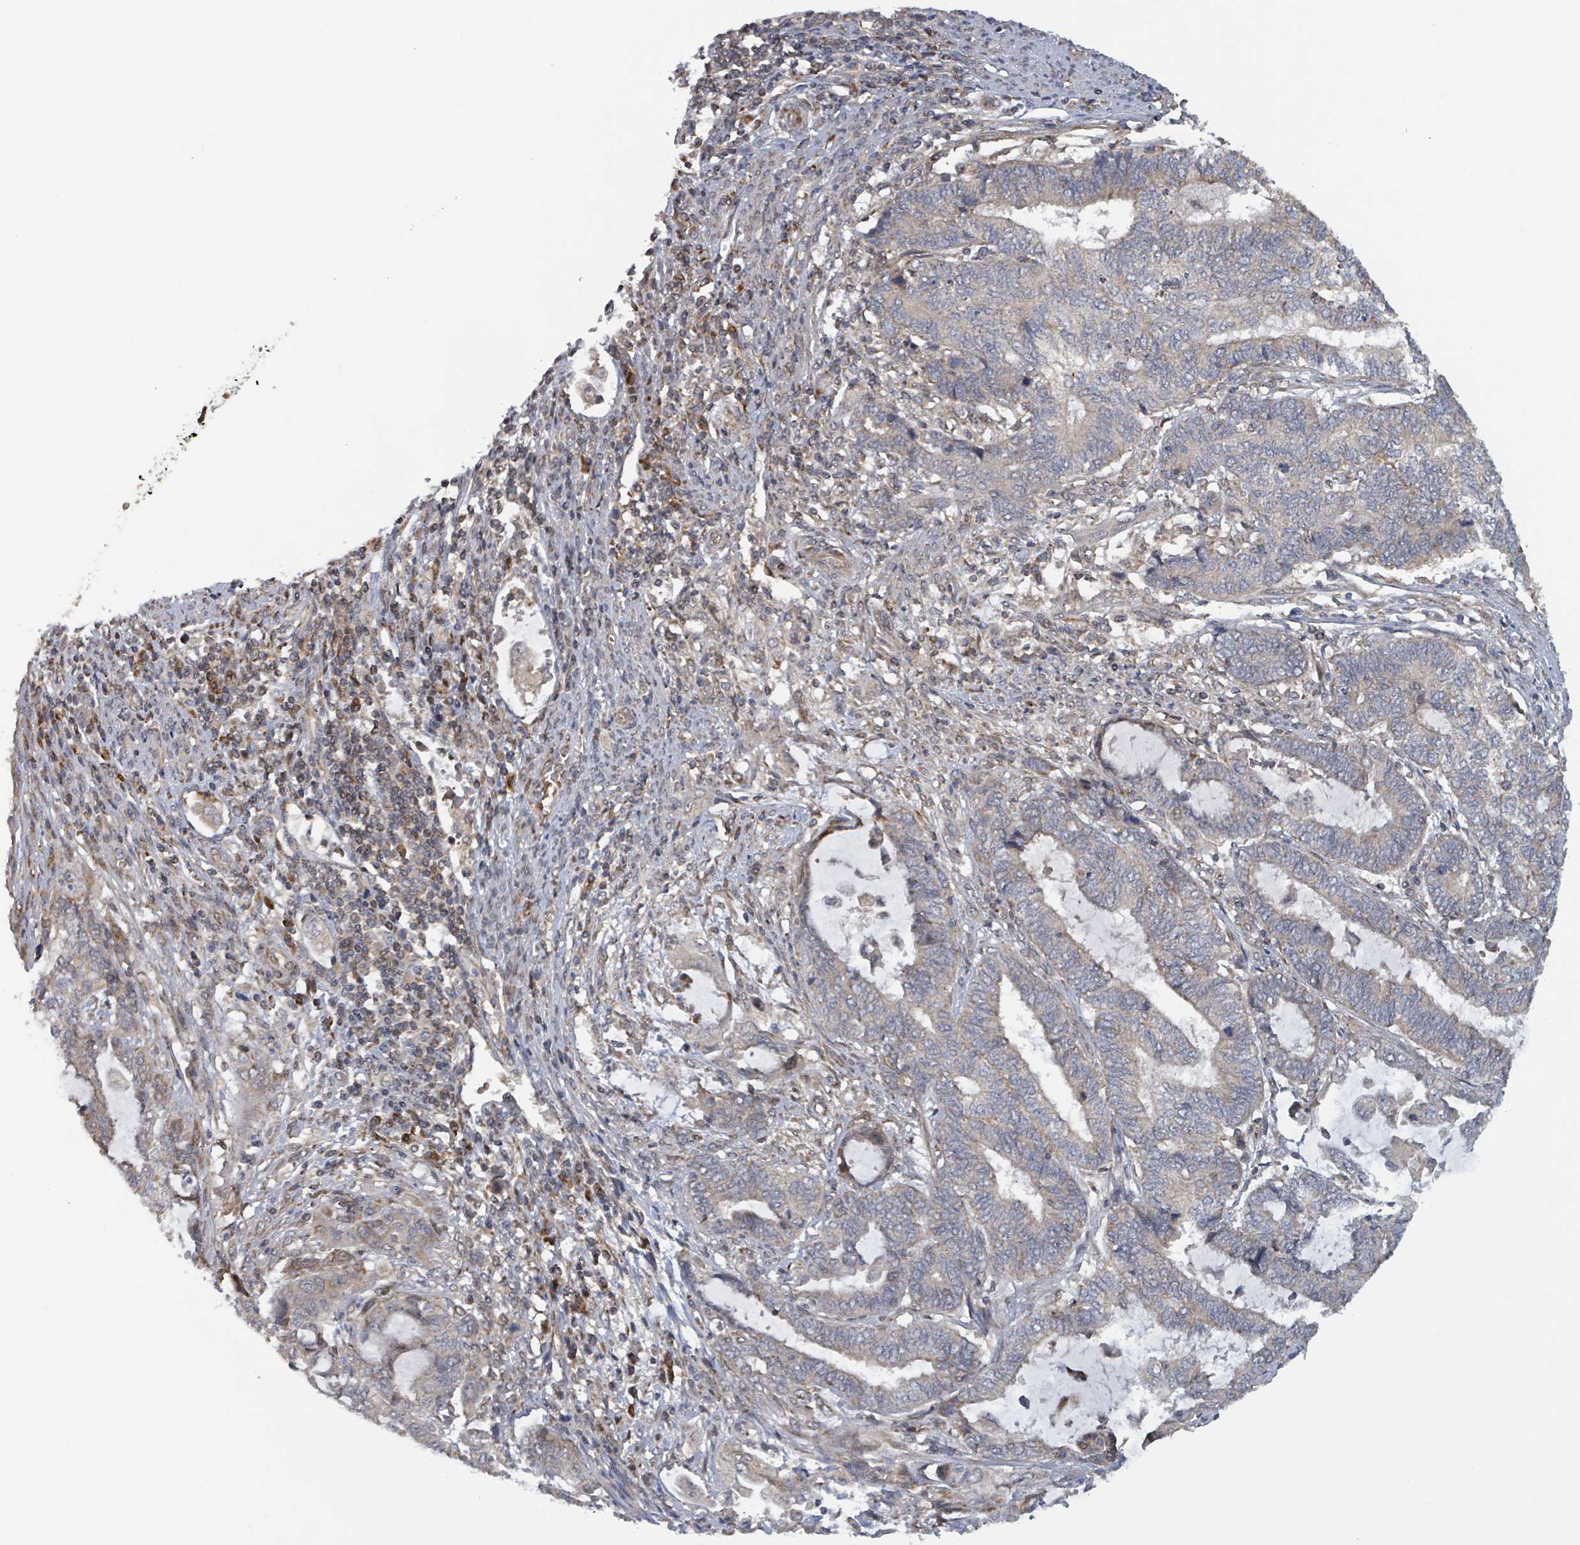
{"staining": {"intensity": "weak", "quantity": "25%-75%", "location": "cytoplasmic/membranous"}, "tissue": "endometrial cancer", "cell_type": "Tumor cells", "image_type": "cancer", "snomed": [{"axis": "morphology", "description": "Adenocarcinoma, NOS"}, {"axis": "topography", "description": "Uterus"}, {"axis": "topography", "description": "Endometrium"}], "caption": "Immunohistochemical staining of endometrial cancer (adenocarcinoma) demonstrates low levels of weak cytoplasmic/membranous protein positivity in approximately 25%-75% of tumor cells.", "gene": "HIVEP1", "patient": {"sex": "female", "age": 70}}